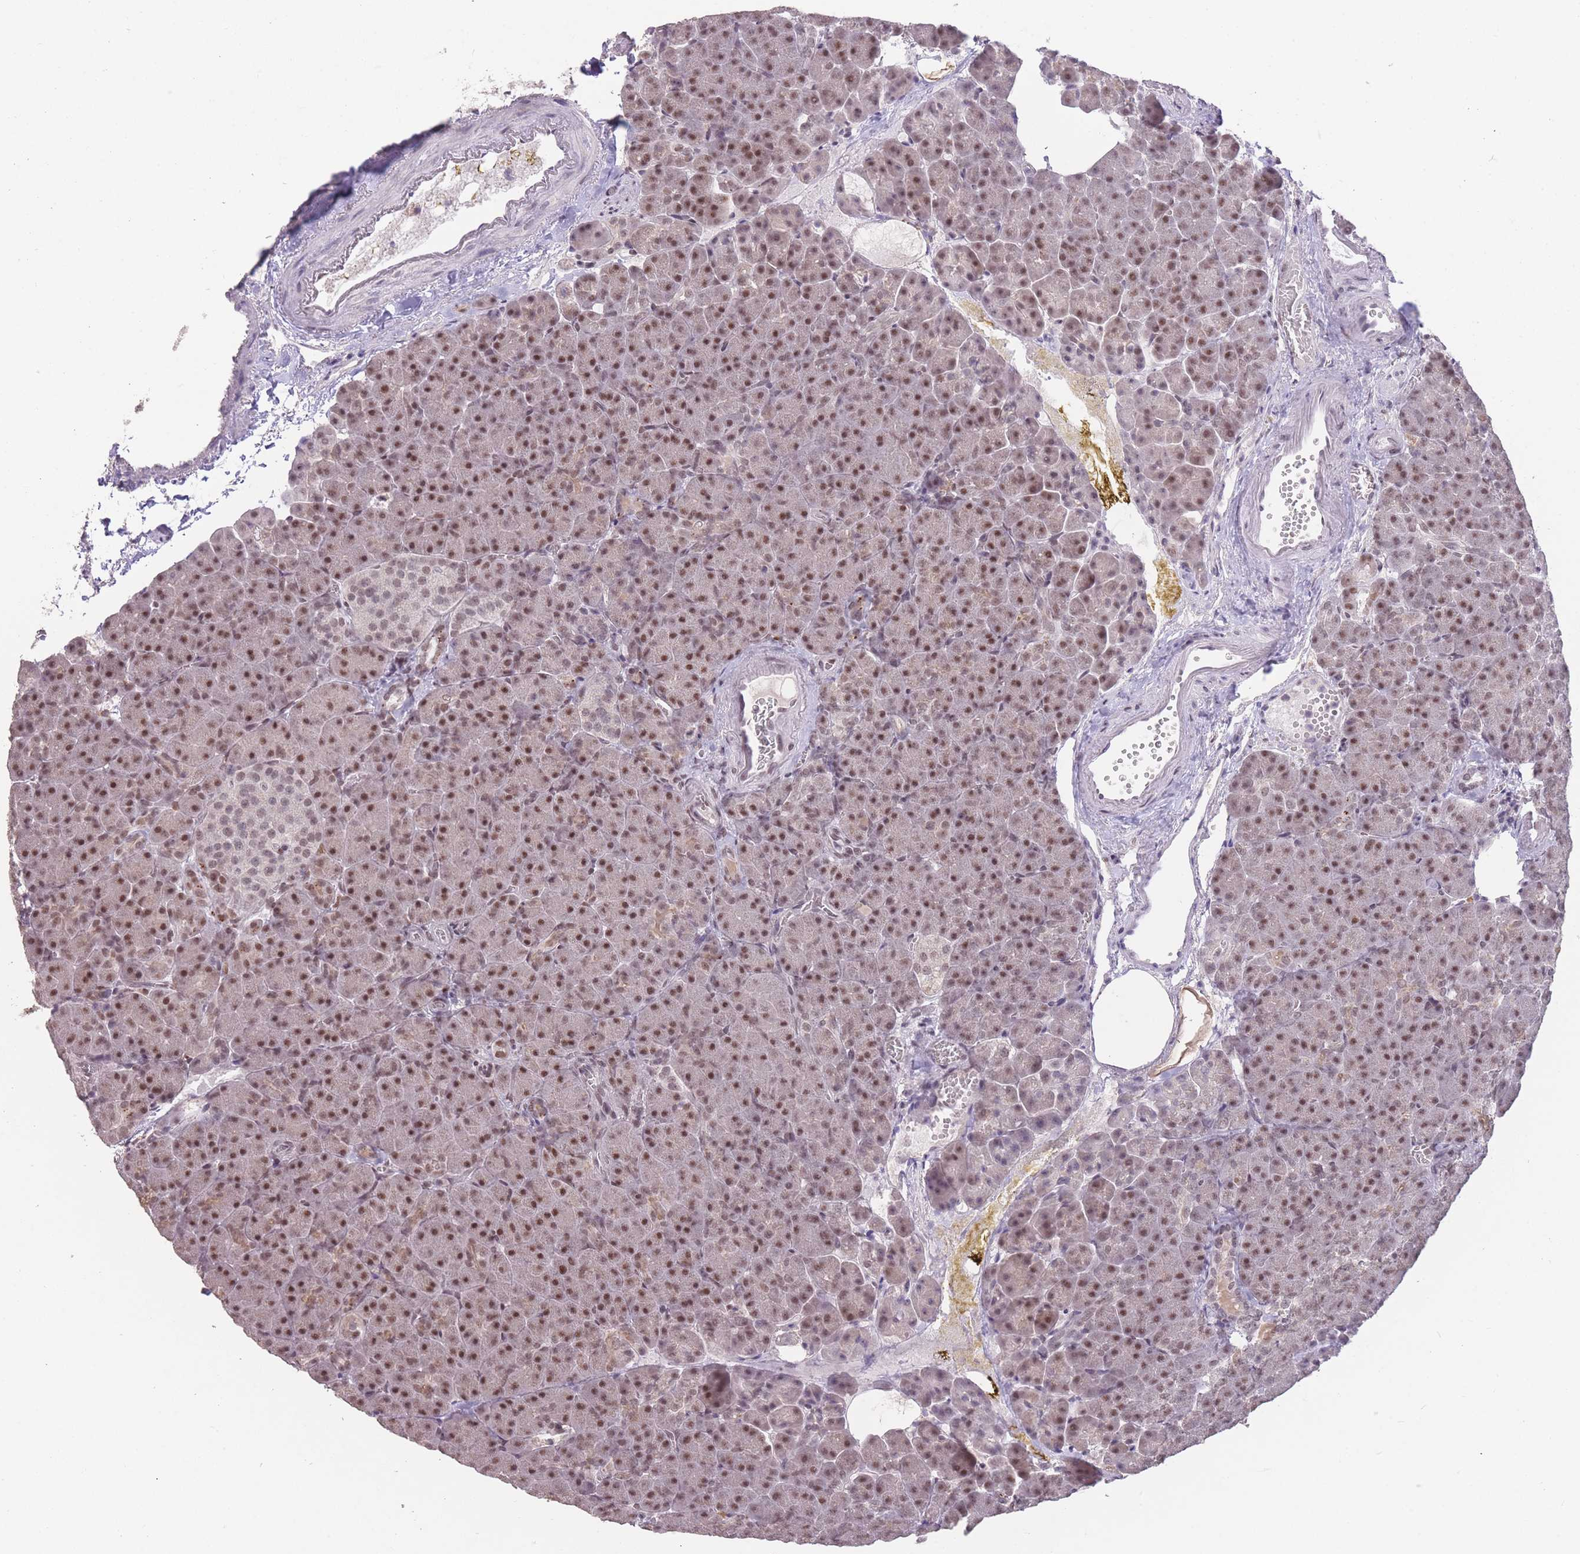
{"staining": {"intensity": "moderate", "quantity": ">75%", "location": "nuclear"}, "tissue": "pancreas", "cell_type": "Exocrine glandular cells", "image_type": "normal", "snomed": [{"axis": "morphology", "description": "Normal tissue, NOS"}, {"axis": "topography", "description": "Pancreas"}], "caption": "Immunohistochemical staining of benign pancreas displays moderate nuclear protein positivity in approximately >75% of exocrine glandular cells.", "gene": "HNRNPUL1", "patient": {"sex": "female", "age": 74}}